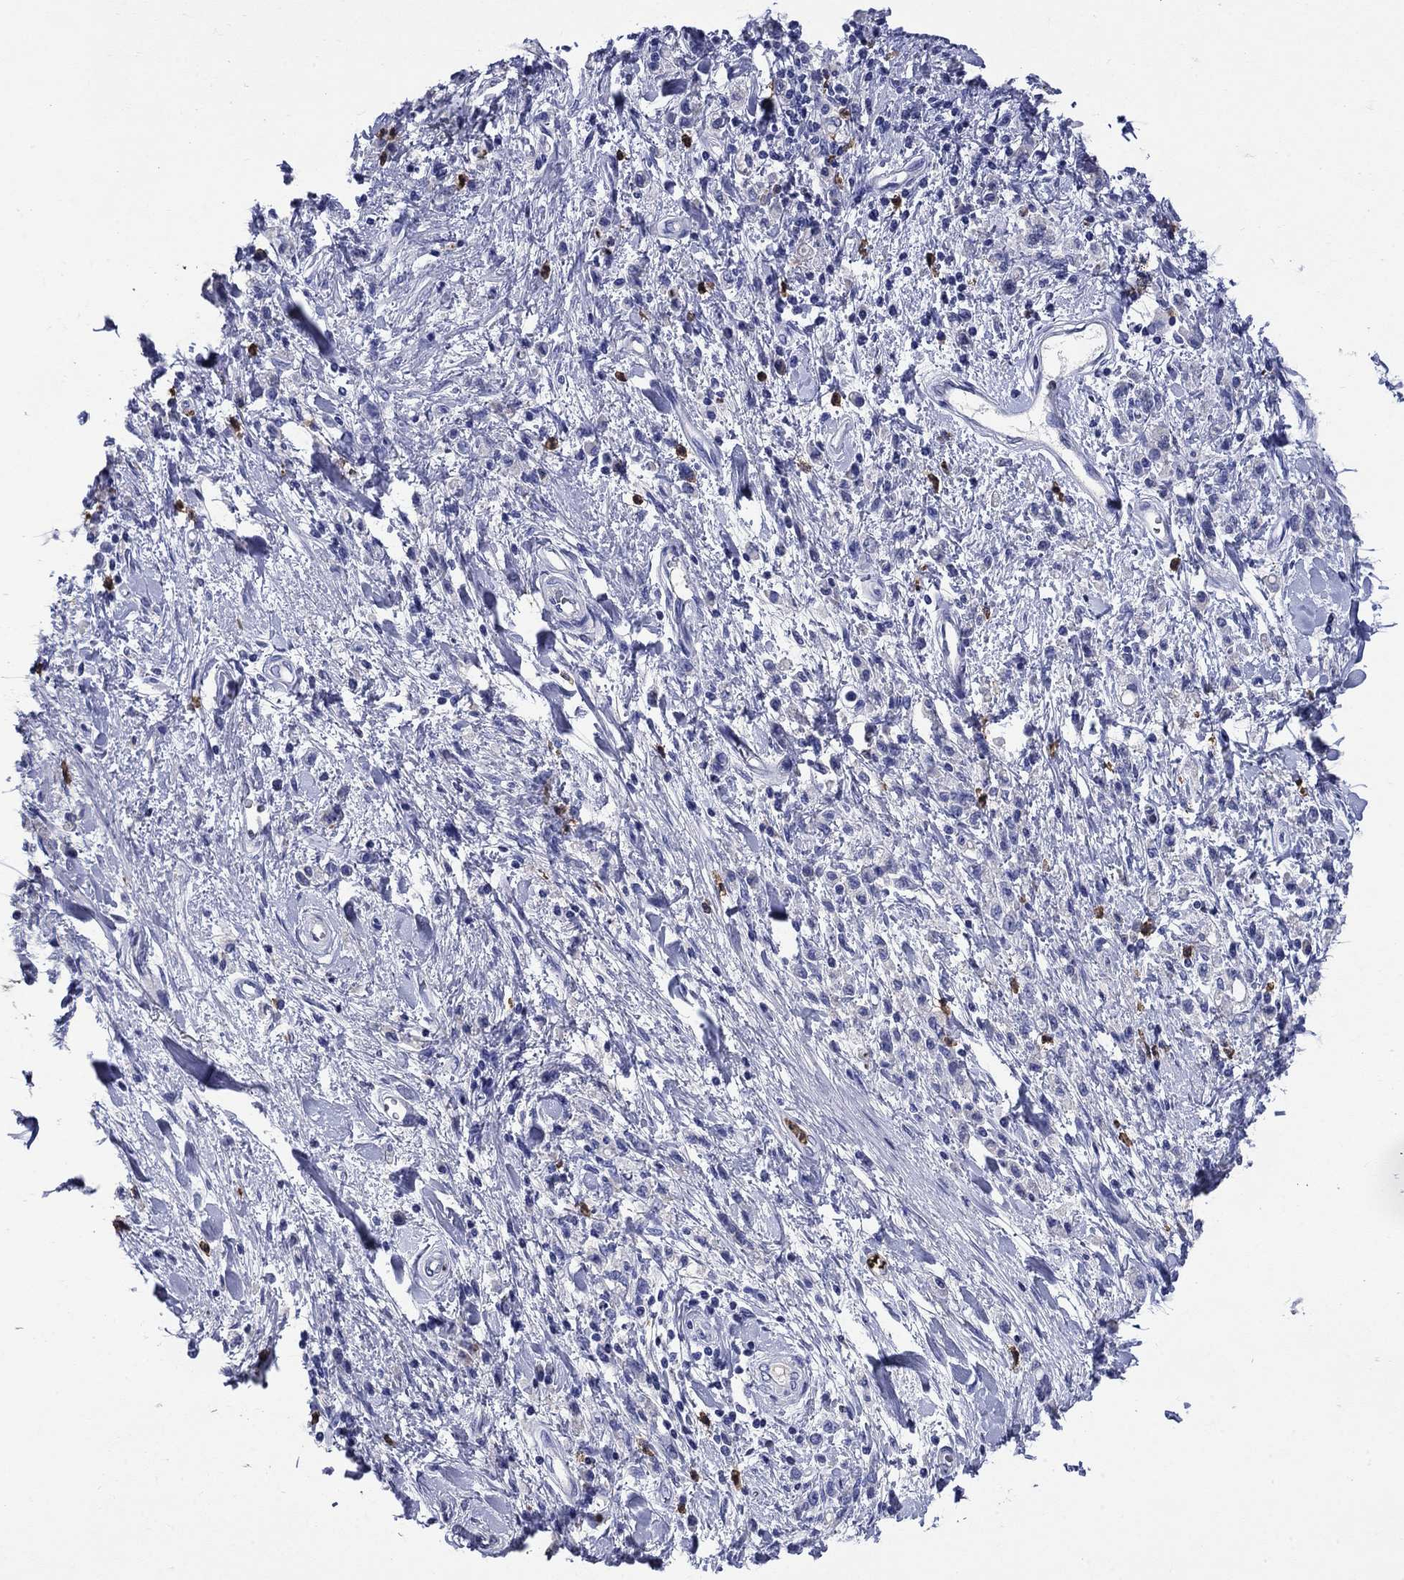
{"staining": {"intensity": "negative", "quantity": "none", "location": "none"}, "tissue": "stomach cancer", "cell_type": "Tumor cells", "image_type": "cancer", "snomed": [{"axis": "morphology", "description": "Adenocarcinoma, NOS"}, {"axis": "topography", "description": "Stomach"}], "caption": "Immunohistochemistry (IHC) image of neoplastic tissue: stomach cancer stained with DAB (3,3'-diaminobenzidine) exhibits no significant protein expression in tumor cells.", "gene": "TFR2", "patient": {"sex": "male", "age": 77}}